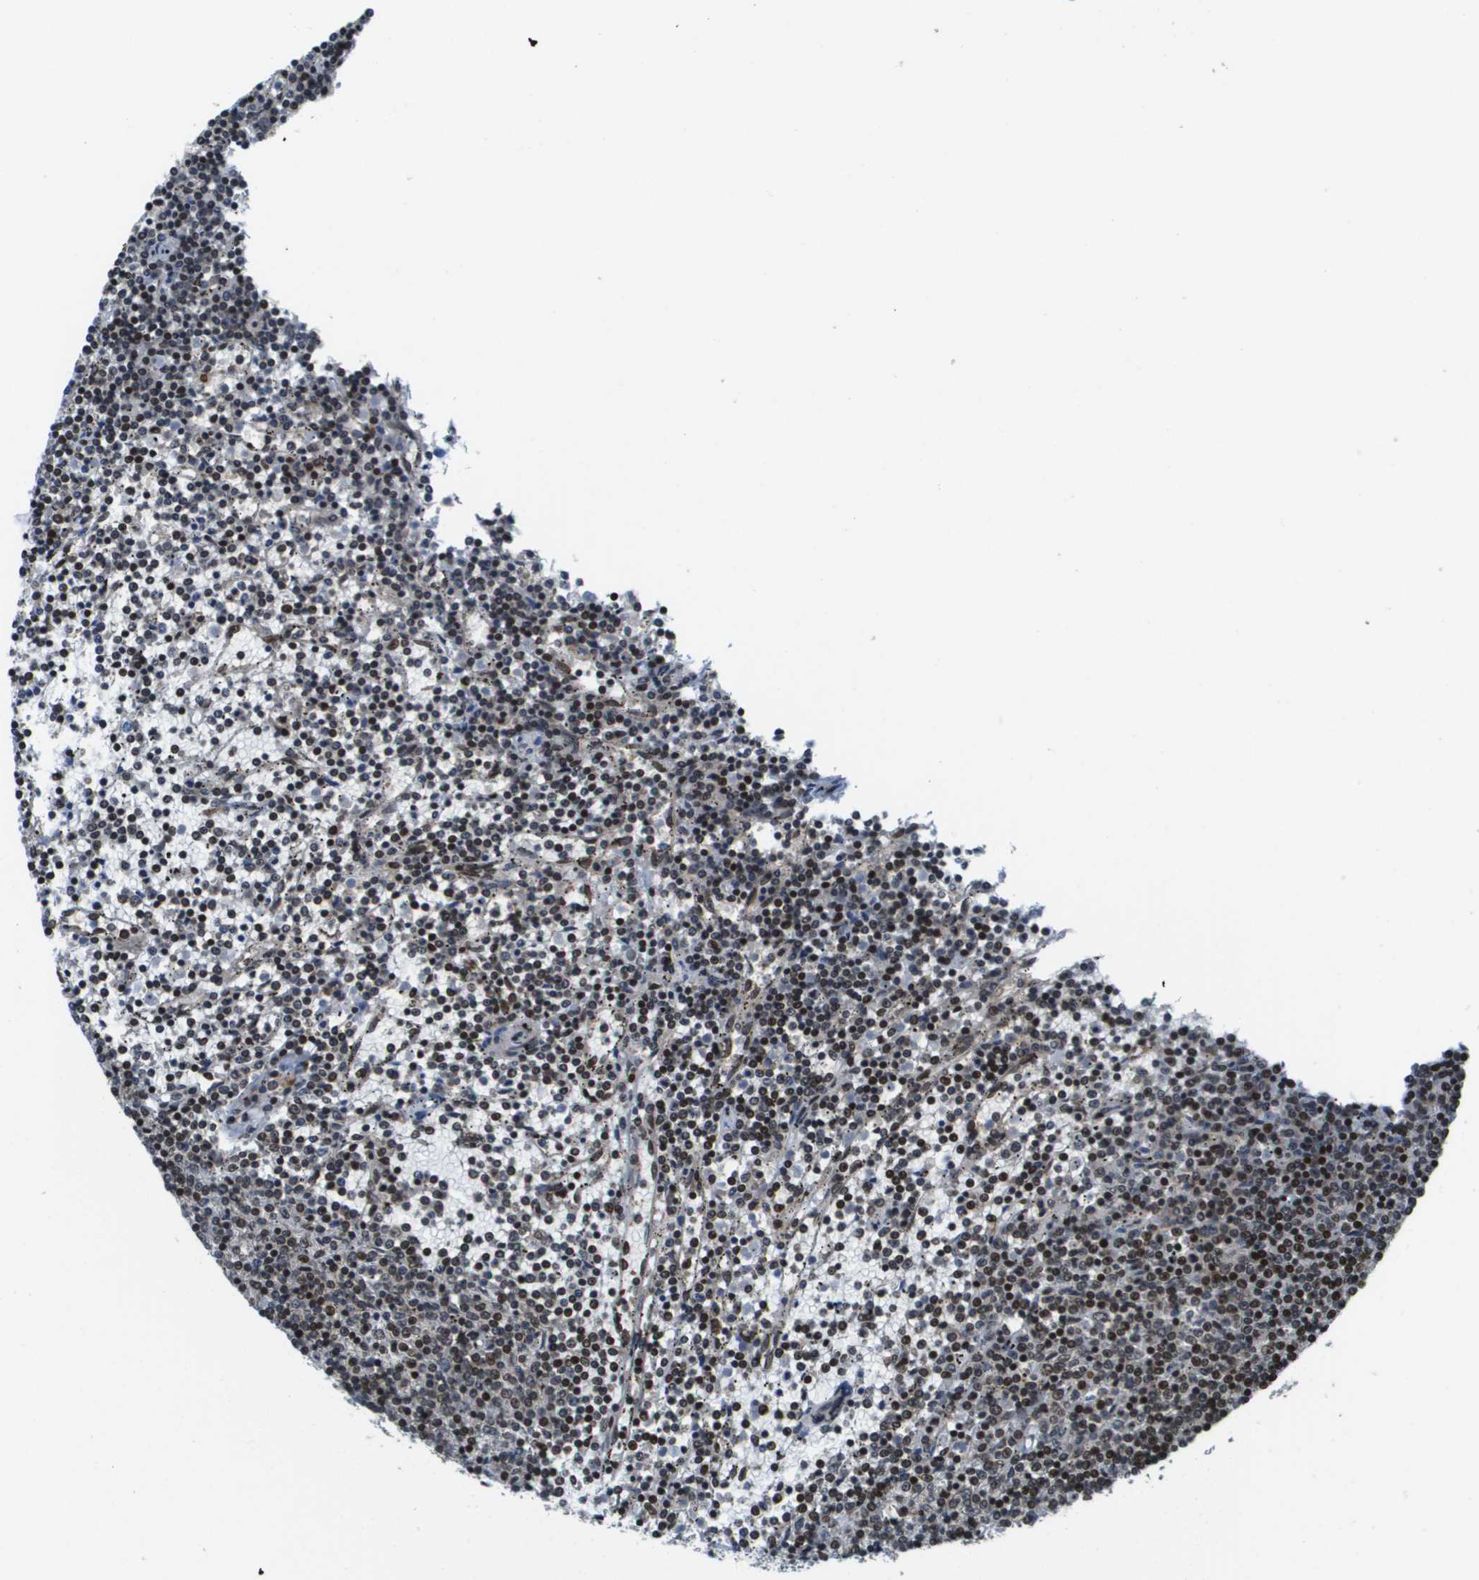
{"staining": {"intensity": "strong", "quantity": ">75%", "location": "nuclear"}, "tissue": "lymphoma", "cell_type": "Tumor cells", "image_type": "cancer", "snomed": [{"axis": "morphology", "description": "Malignant lymphoma, non-Hodgkin's type, Low grade"}, {"axis": "topography", "description": "Spleen"}], "caption": "Immunohistochemical staining of malignant lymphoma, non-Hodgkin's type (low-grade) demonstrates strong nuclear protein positivity in about >75% of tumor cells.", "gene": "RECQL4", "patient": {"sex": "female", "age": 50}}